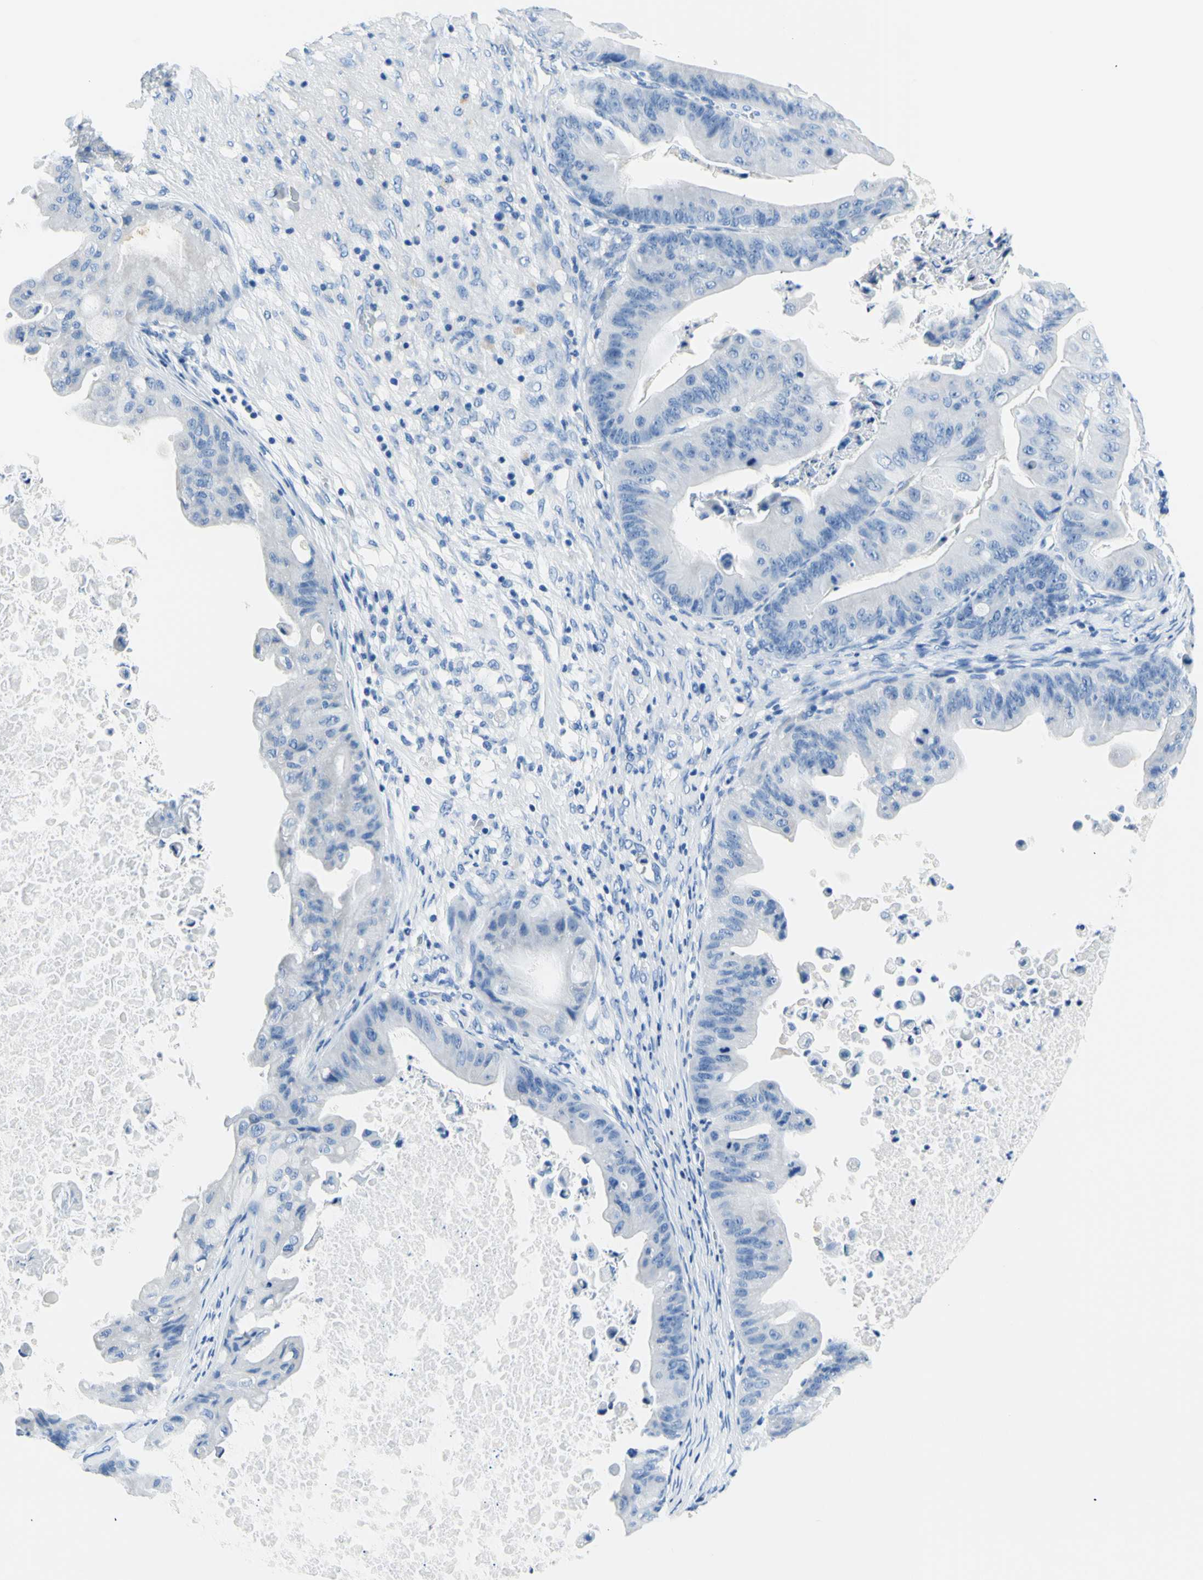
{"staining": {"intensity": "negative", "quantity": "none", "location": "none"}, "tissue": "ovarian cancer", "cell_type": "Tumor cells", "image_type": "cancer", "snomed": [{"axis": "morphology", "description": "Cystadenocarcinoma, mucinous, NOS"}, {"axis": "topography", "description": "Ovary"}], "caption": "This is a micrograph of immunohistochemistry staining of mucinous cystadenocarcinoma (ovarian), which shows no expression in tumor cells.", "gene": "MYH2", "patient": {"sex": "female", "age": 37}}